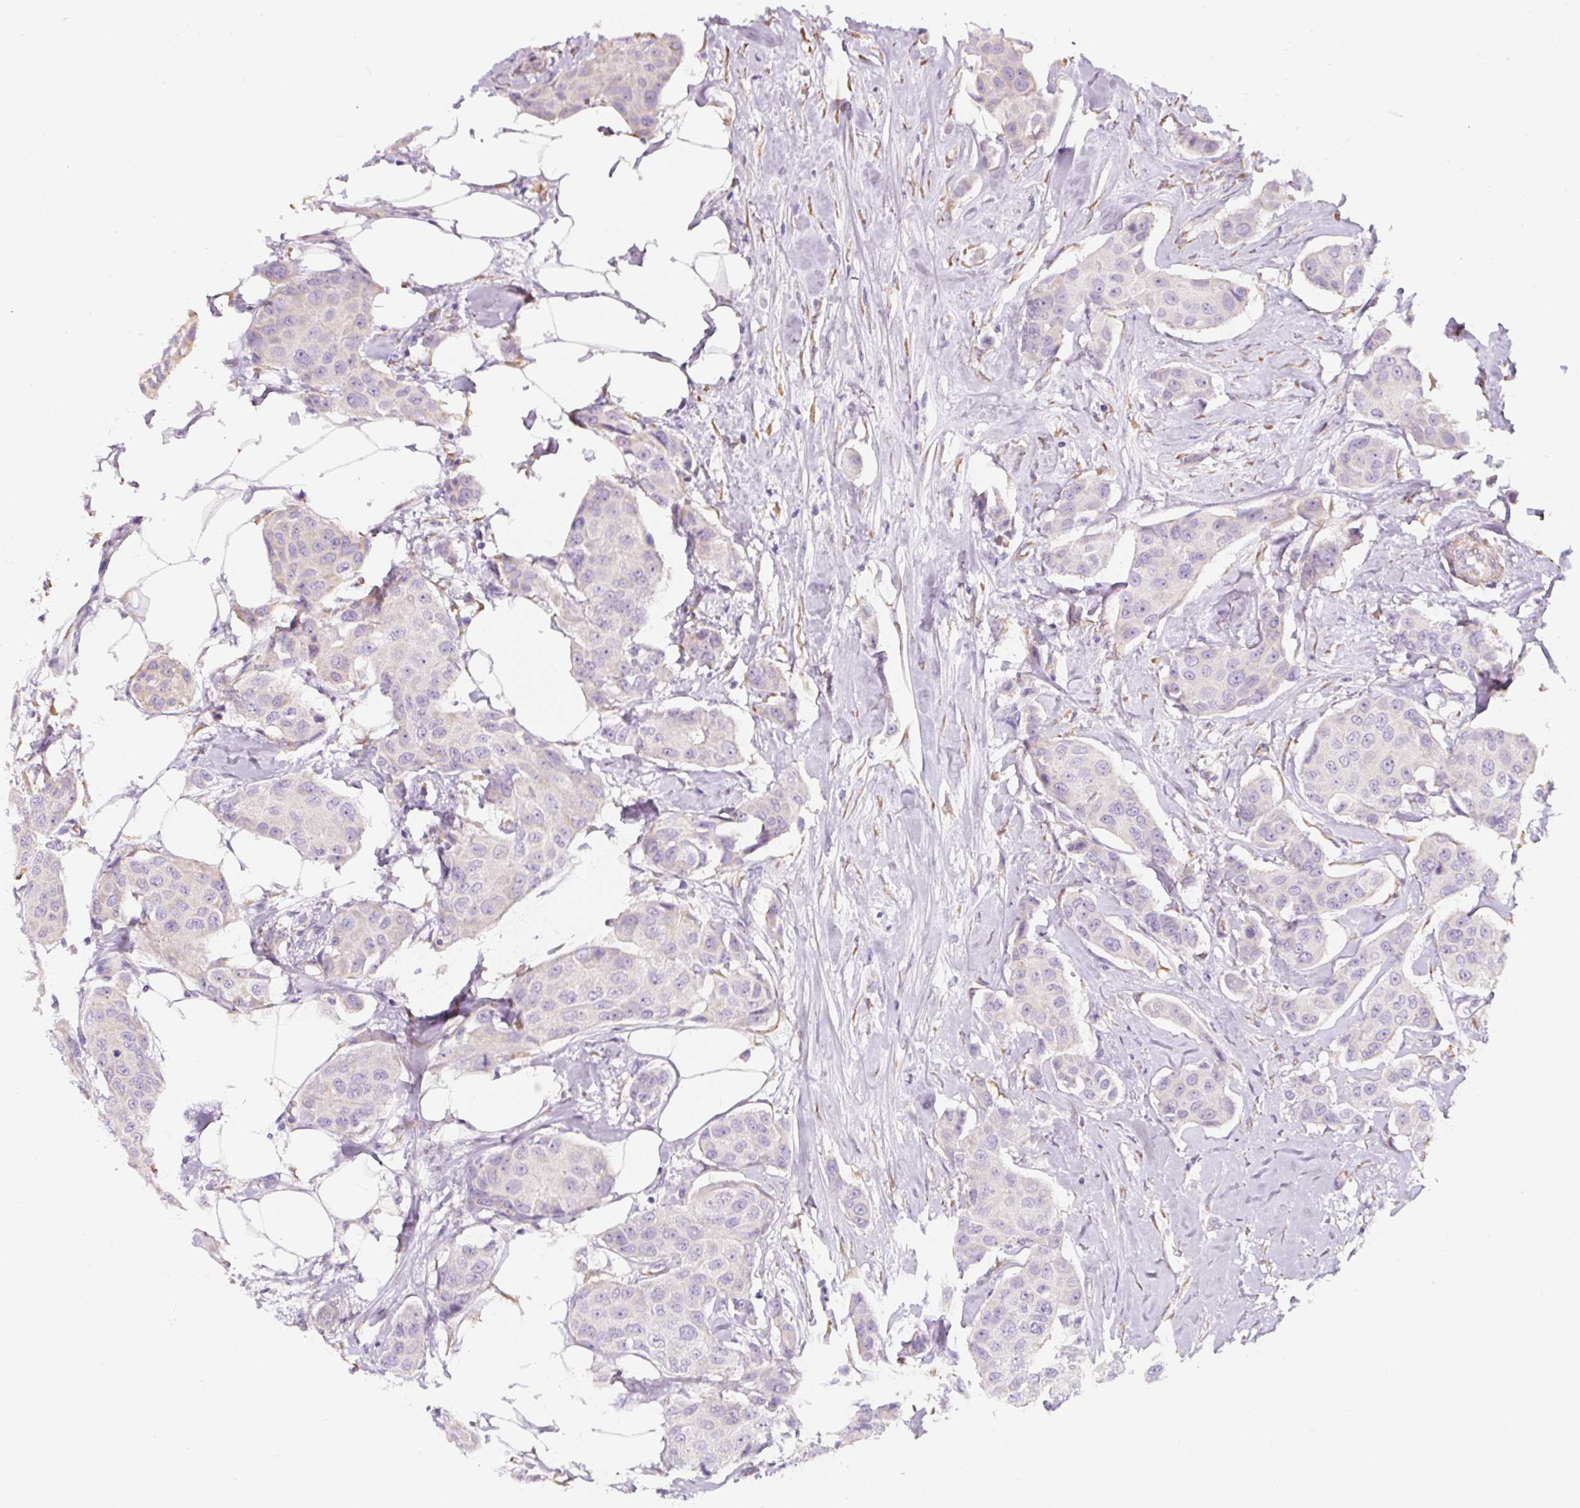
{"staining": {"intensity": "weak", "quantity": "<25%", "location": "cytoplasmic/membranous"}, "tissue": "breast cancer", "cell_type": "Tumor cells", "image_type": "cancer", "snomed": [{"axis": "morphology", "description": "Duct carcinoma"}, {"axis": "topography", "description": "Breast"}, {"axis": "topography", "description": "Lymph node"}], "caption": "Tumor cells are negative for brown protein staining in breast cancer (intraductal carcinoma). (Stains: DAB IHC with hematoxylin counter stain, Microscopy: brightfield microscopy at high magnification).", "gene": "PWWP3B", "patient": {"sex": "female", "age": 80}}